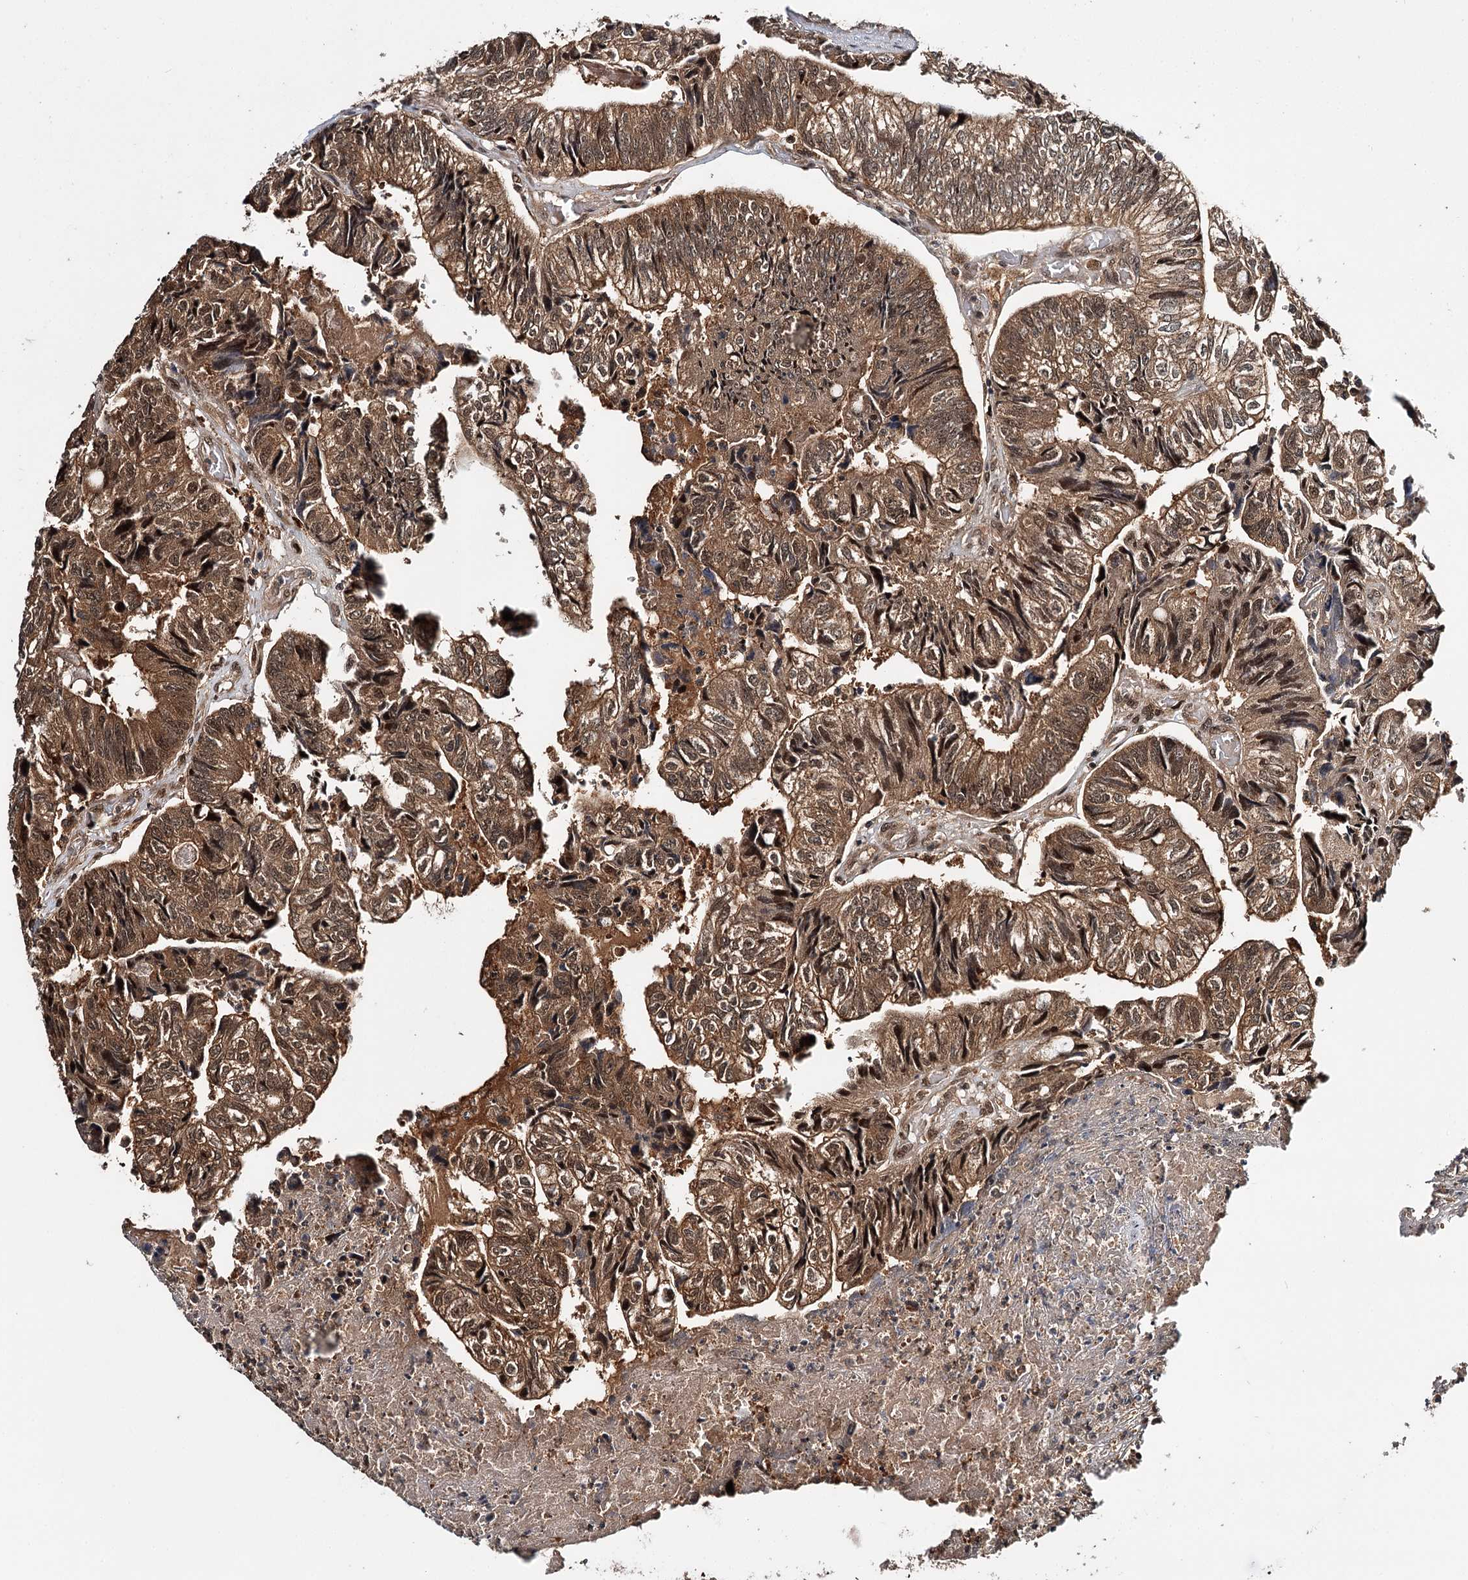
{"staining": {"intensity": "moderate", "quantity": ">75%", "location": "cytoplasmic/membranous,nuclear"}, "tissue": "colorectal cancer", "cell_type": "Tumor cells", "image_type": "cancer", "snomed": [{"axis": "morphology", "description": "Adenocarcinoma, NOS"}, {"axis": "topography", "description": "Colon"}], "caption": "Immunohistochemical staining of human adenocarcinoma (colorectal) displays medium levels of moderate cytoplasmic/membranous and nuclear protein positivity in approximately >75% of tumor cells. (Brightfield microscopy of DAB IHC at high magnification).", "gene": "N6AMT1", "patient": {"sex": "female", "age": 67}}